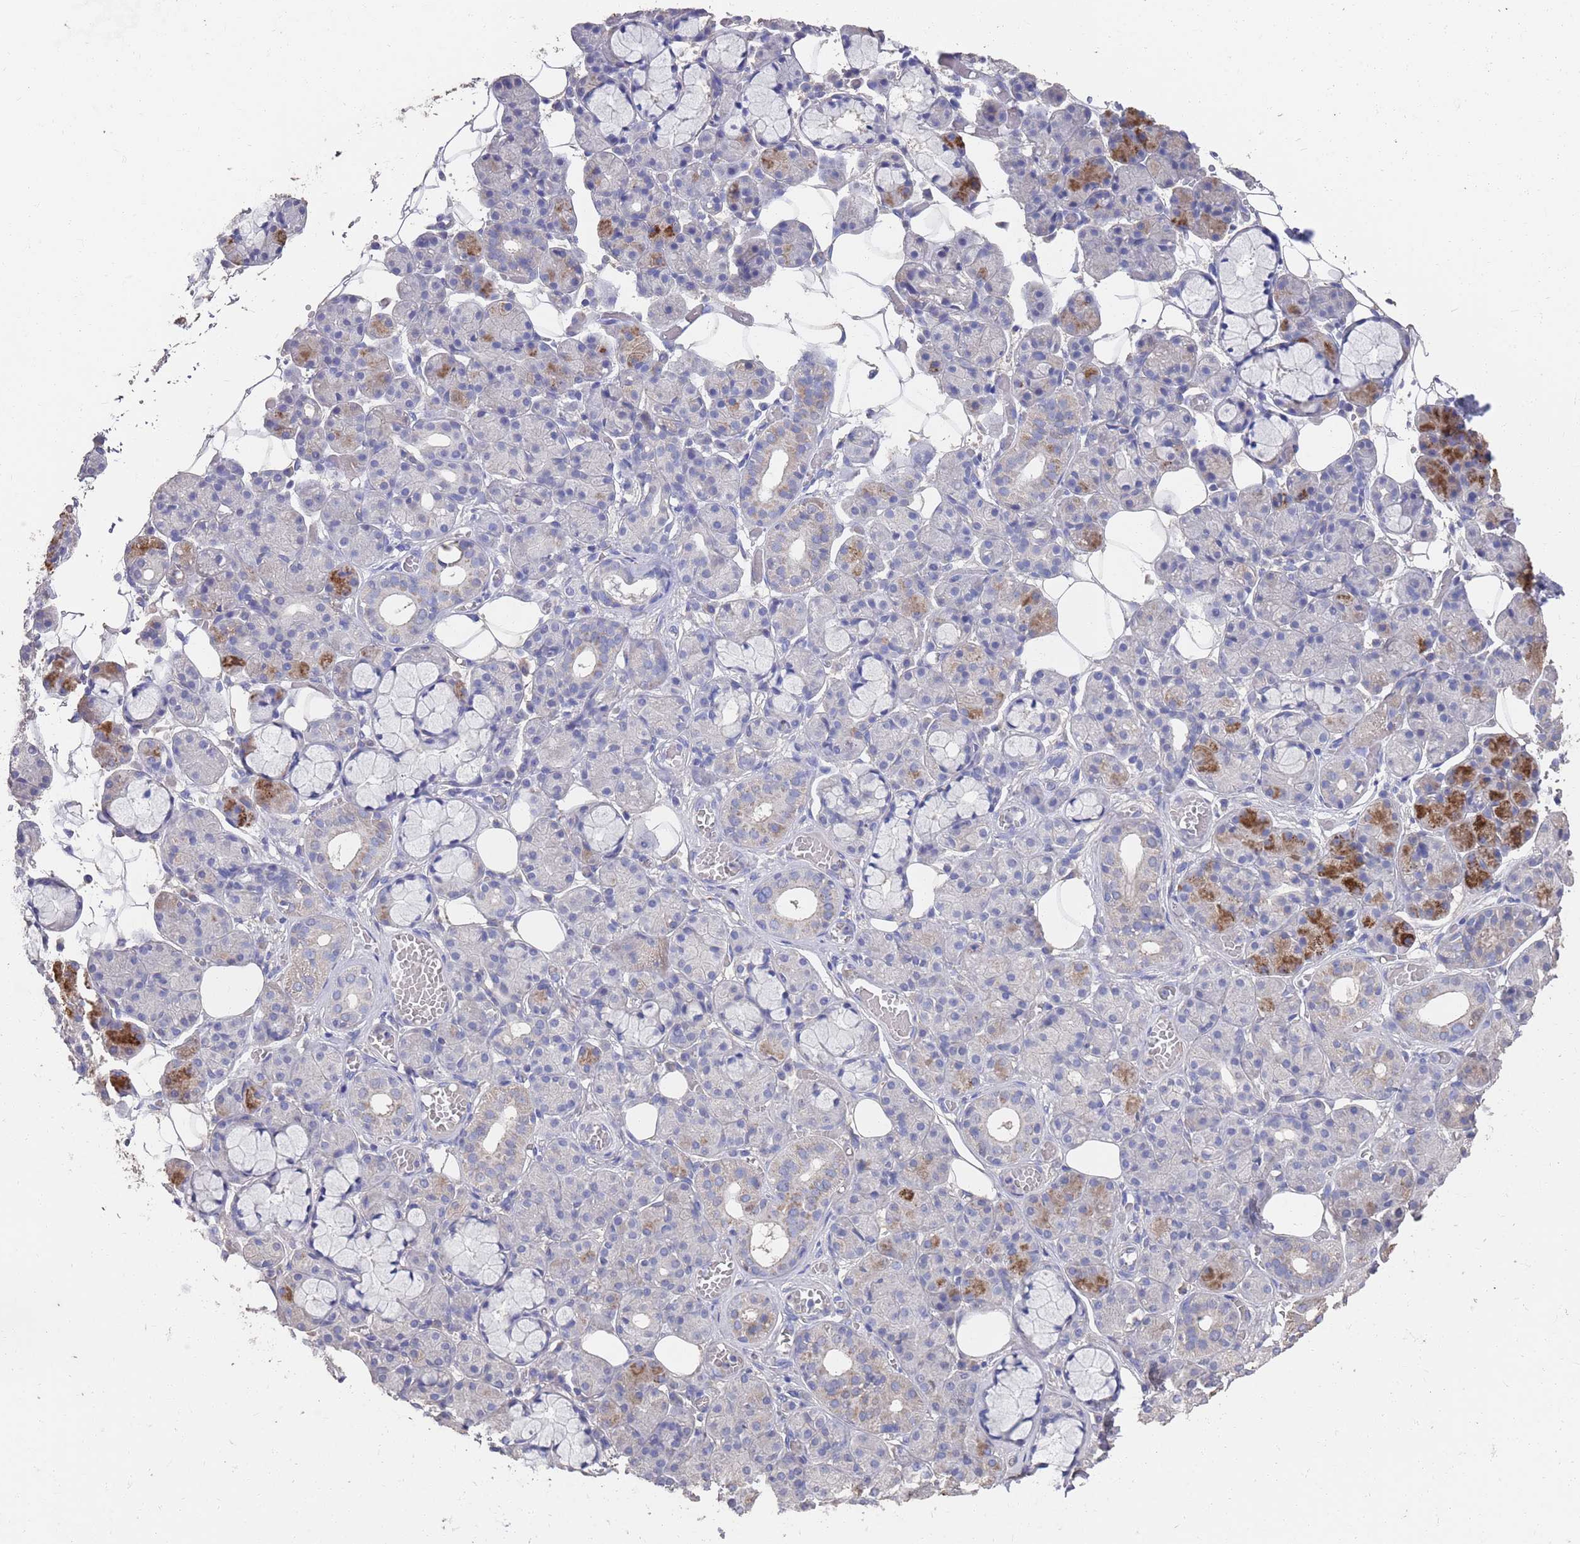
{"staining": {"intensity": "strong", "quantity": "<25%", "location": "cytoplasmic/membranous"}, "tissue": "salivary gland", "cell_type": "Glandular cells", "image_type": "normal", "snomed": [{"axis": "morphology", "description": "Normal tissue, NOS"}, {"axis": "topography", "description": "Salivary gland"}], "caption": "Approximately <25% of glandular cells in normal human salivary gland reveal strong cytoplasmic/membranous protein expression as visualized by brown immunohistochemical staining.", "gene": "BTBD18", "patient": {"sex": "male", "age": 63}}